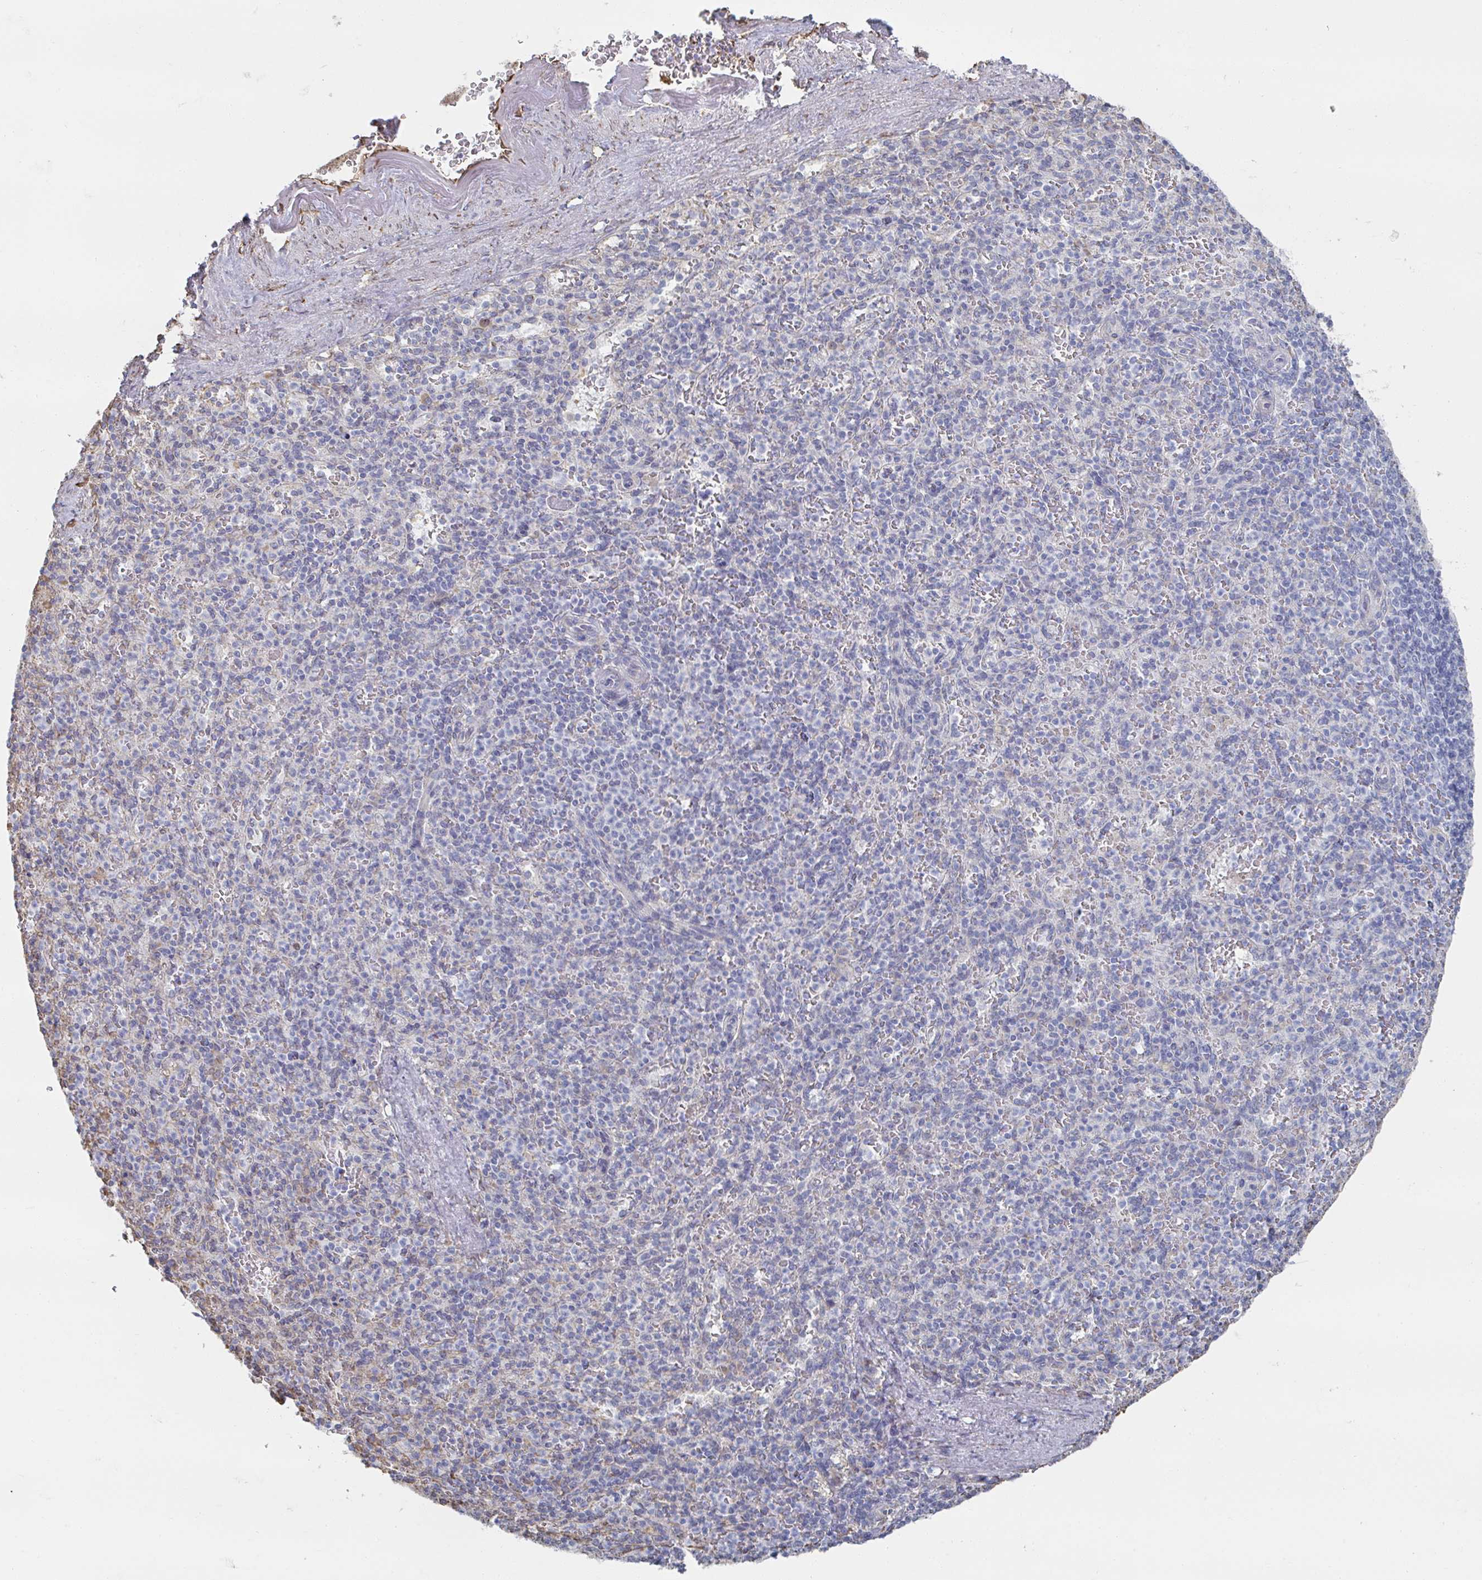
{"staining": {"intensity": "weak", "quantity": "<25%", "location": "cytoplasmic/membranous"}, "tissue": "spleen", "cell_type": "Cells in red pulp", "image_type": "normal", "snomed": [{"axis": "morphology", "description": "Normal tissue, NOS"}, {"axis": "topography", "description": "Spleen"}], "caption": "Immunohistochemistry histopathology image of unremarkable spleen: spleen stained with DAB (3,3'-diaminobenzidine) exhibits no significant protein expression in cells in red pulp. (DAB immunohistochemistry (IHC) with hematoxylin counter stain).", "gene": "RAB5IF", "patient": {"sex": "female", "age": 74}}